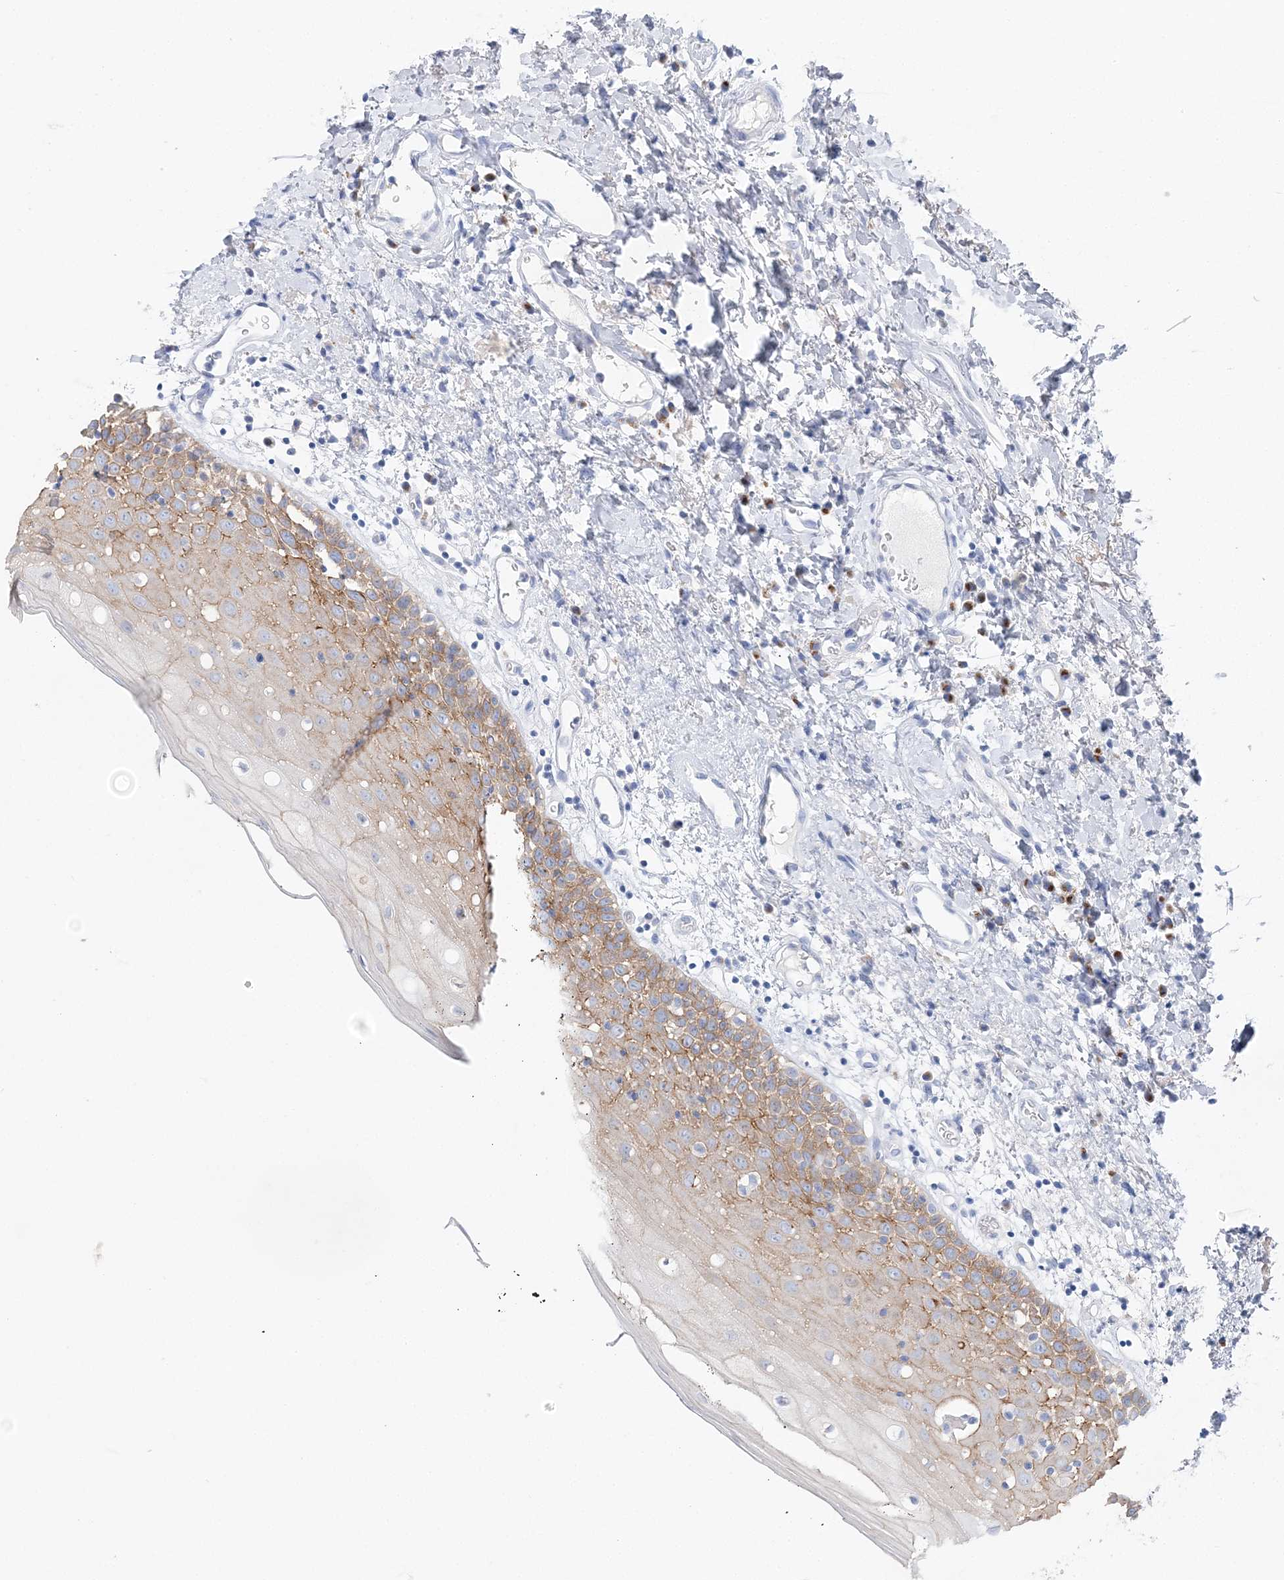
{"staining": {"intensity": "weak", "quantity": "25%-75%", "location": "cytoplasmic/membranous"}, "tissue": "oral mucosa", "cell_type": "Squamous epithelial cells", "image_type": "normal", "snomed": [{"axis": "morphology", "description": "Normal tissue, NOS"}, {"axis": "topography", "description": "Oral tissue"}], "caption": "Protein staining by immunohistochemistry (IHC) demonstrates weak cytoplasmic/membranous expression in about 25%-75% of squamous epithelial cells in unremarkable oral mucosa.", "gene": "SLC5A6", "patient": {"sex": "male", "age": 74}}